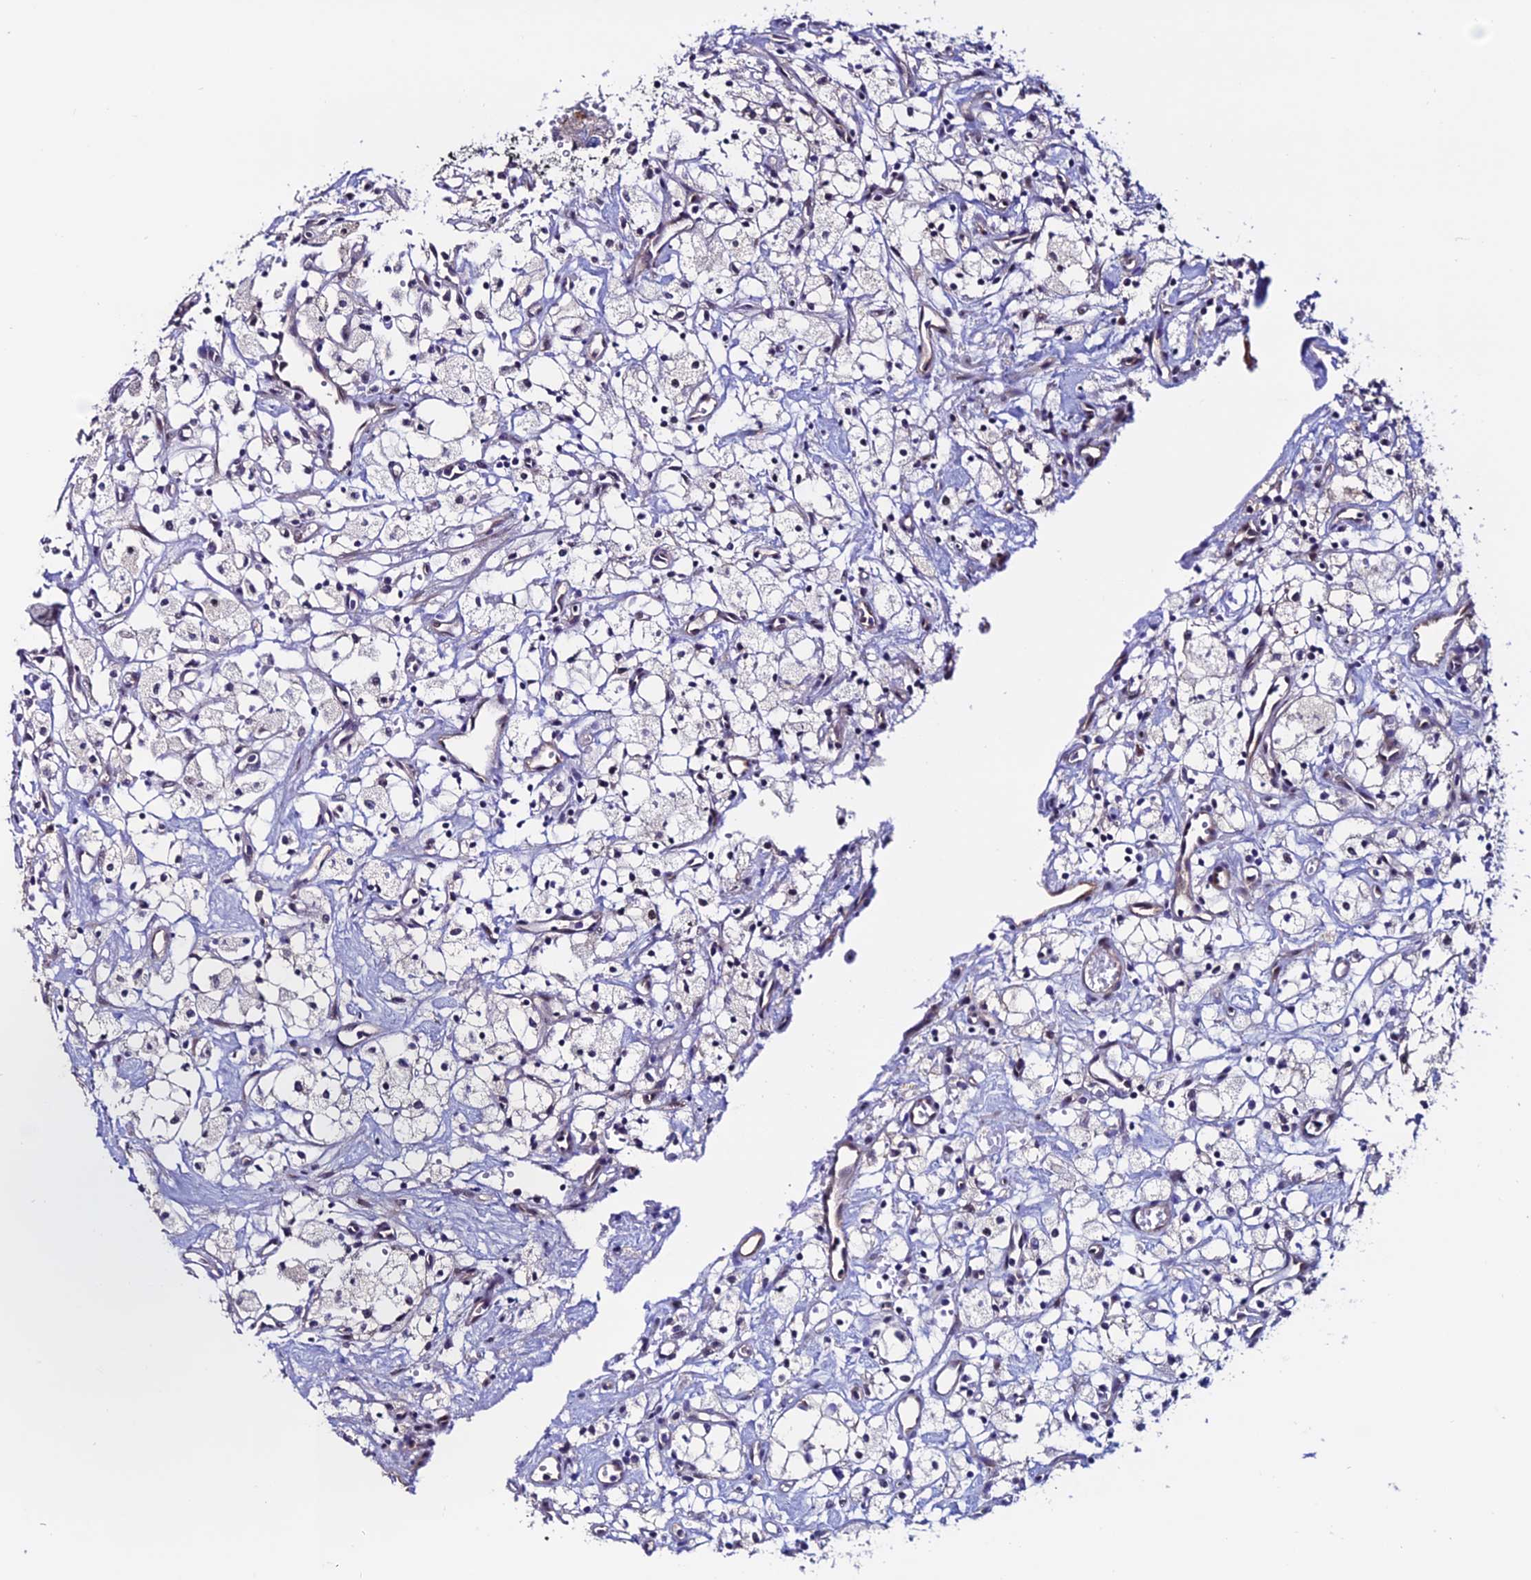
{"staining": {"intensity": "negative", "quantity": "none", "location": "none"}, "tissue": "renal cancer", "cell_type": "Tumor cells", "image_type": "cancer", "snomed": [{"axis": "morphology", "description": "Adenocarcinoma, NOS"}, {"axis": "topography", "description": "Kidney"}], "caption": "Tumor cells are negative for protein expression in human renal adenocarcinoma.", "gene": "FZD8", "patient": {"sex": "male", "age": 59}}